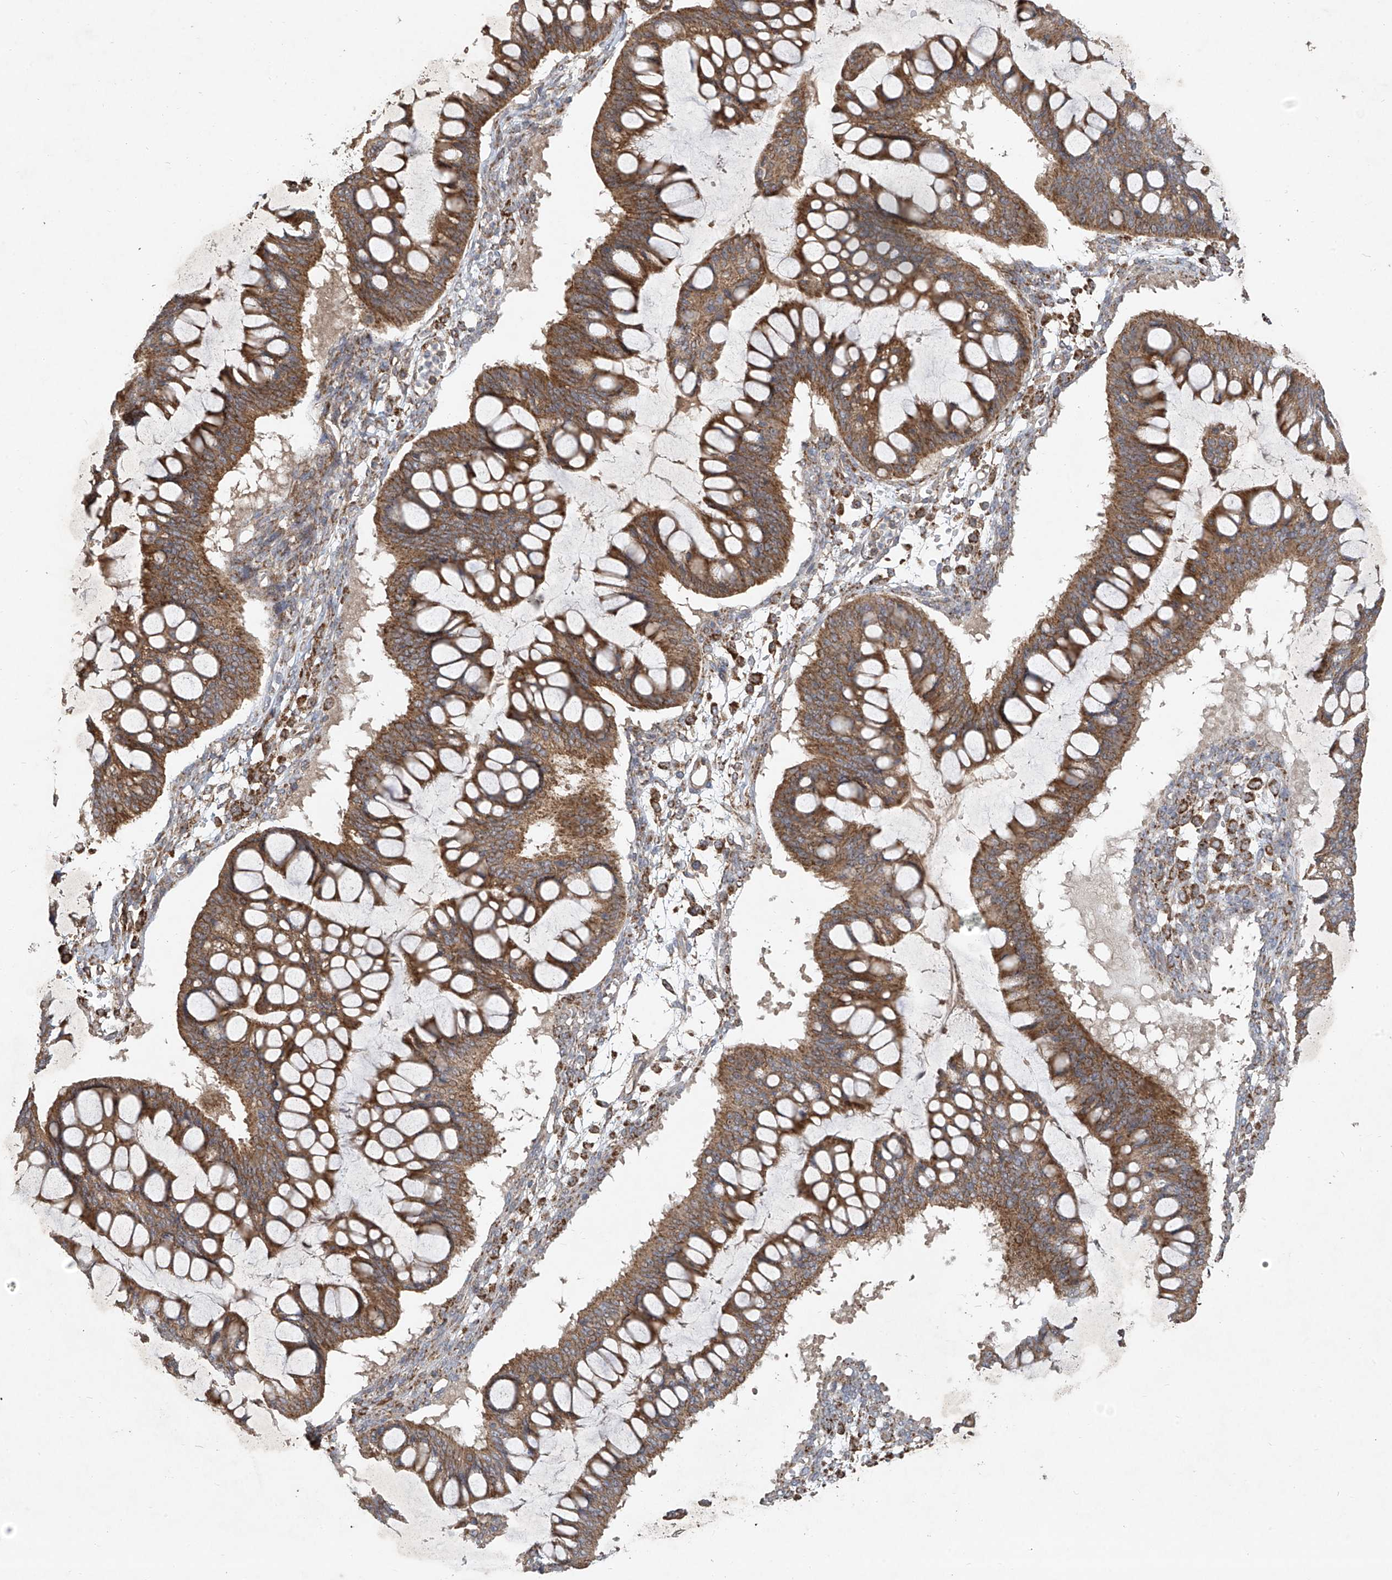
{"staining": {"intensity": "moderate", "quantity": ">75%", "location": "cytoplasmic/membranous"}, "tissue": "ovarian cancer", "cell_type": "Tumor cells", "image_type": "cancer", "snomed": [{"axis": "morphology", "description": "Cystadenocarcinoma, mucinous, NOS"}, {"axis": "topography", "description": "Ovary"}], "caption": "Immunohistochemical staining of human ovarian cancer displays medium levels of moderate cytoplasmic/membranous protein staining in about >75% of tumor cells.", "gene": "UQCC1", "patient": {"sex": "female", "age": 73}}